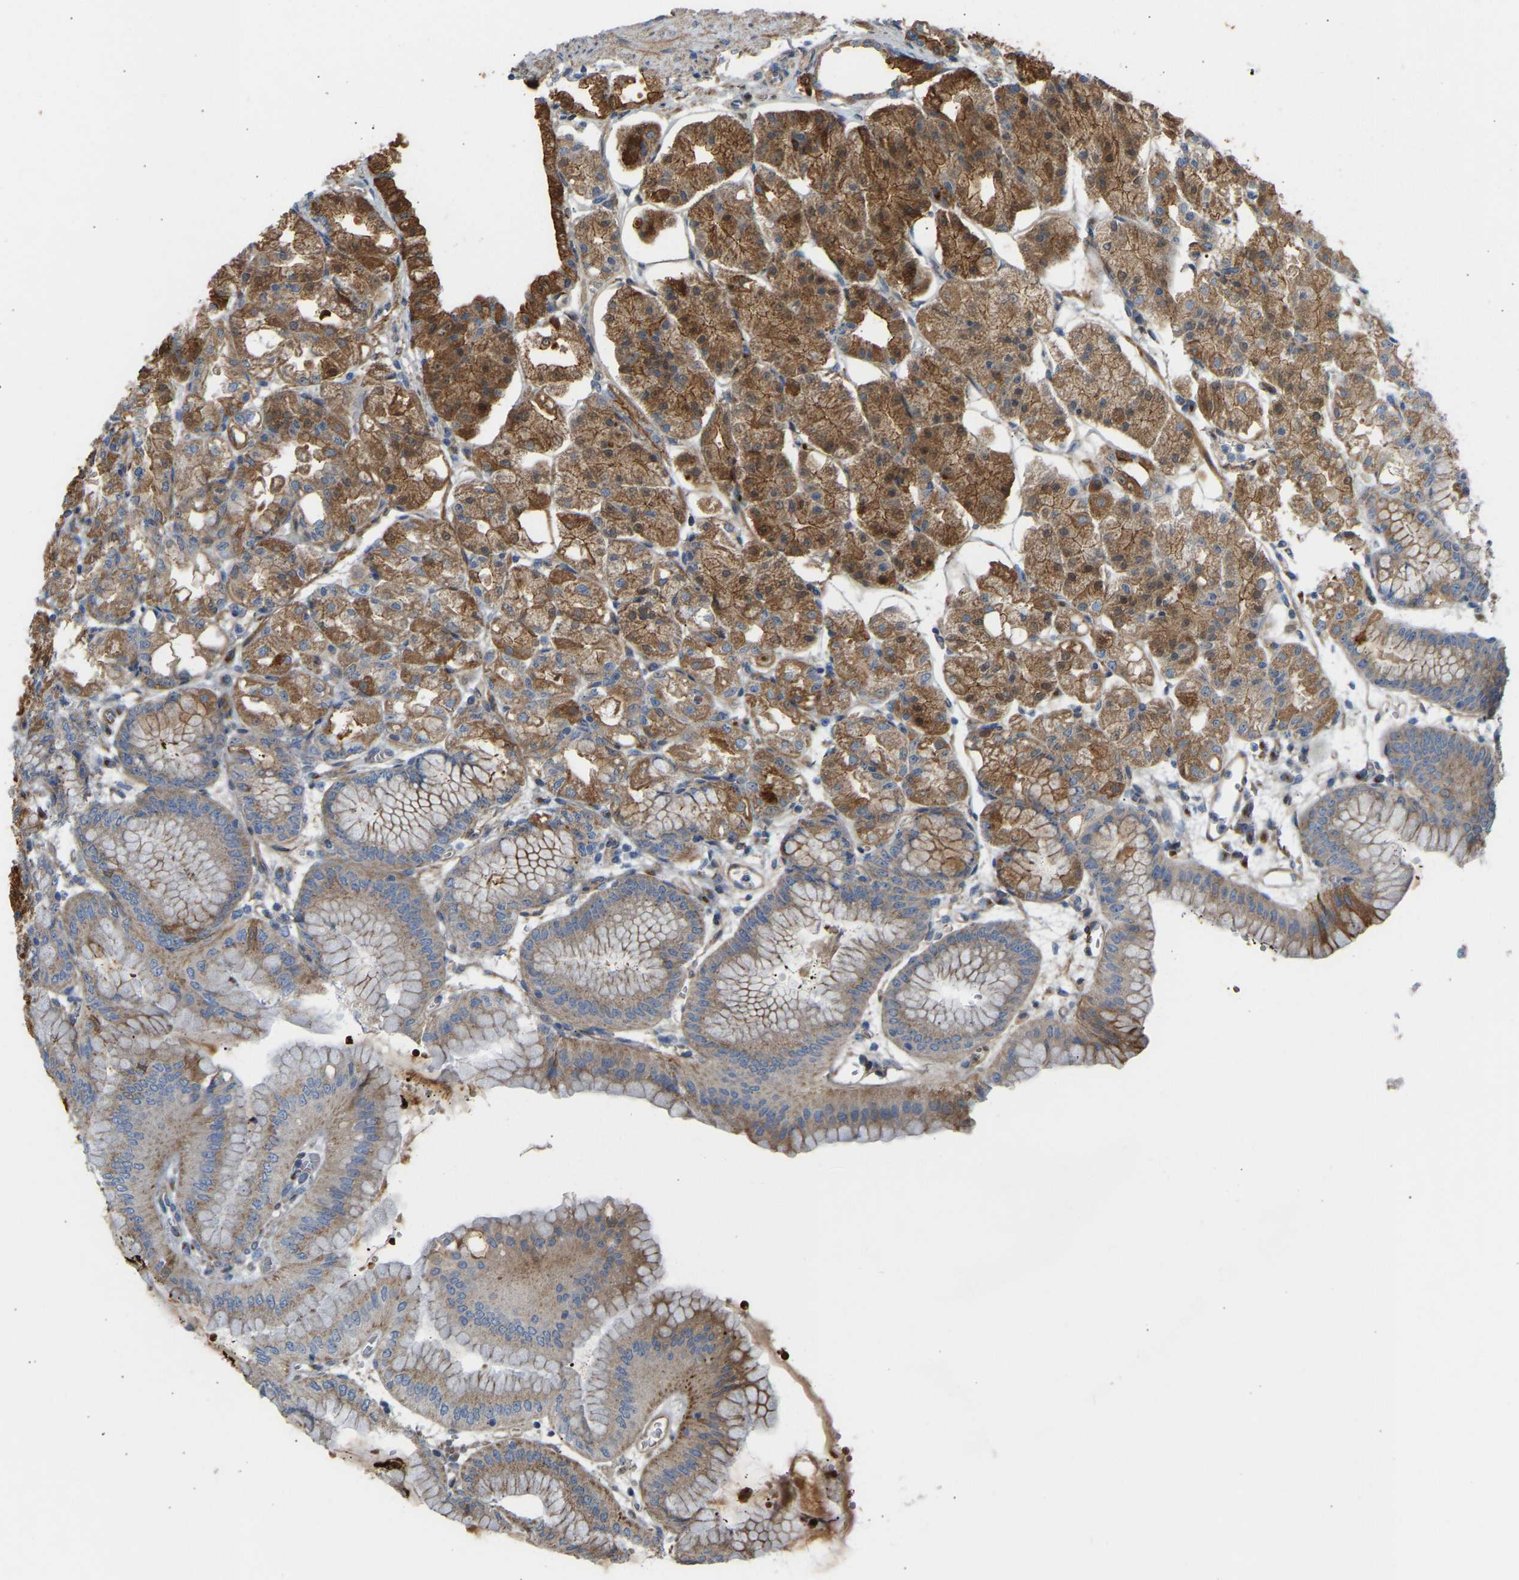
{"staining": {"intensity": "strong", "quantity": ">75%", "location": "cytoplasmic/membranous"}, "tissue": "stomach", "cell_type": "Glandular cells", "image_type": "normal", "snomed": [{"axis": "morphology", "description": "Normal tissue, NOS"}, {"axis": "topography", "description": "Stomach, lower"}], "caption": "Protein staining demonstrates strong cytoplasmic/membranous expression in about >75% of glandular cells in unremarkable stomach.", "gene": "YIPF2", "patient": {"sex": "male", "age": 71}}